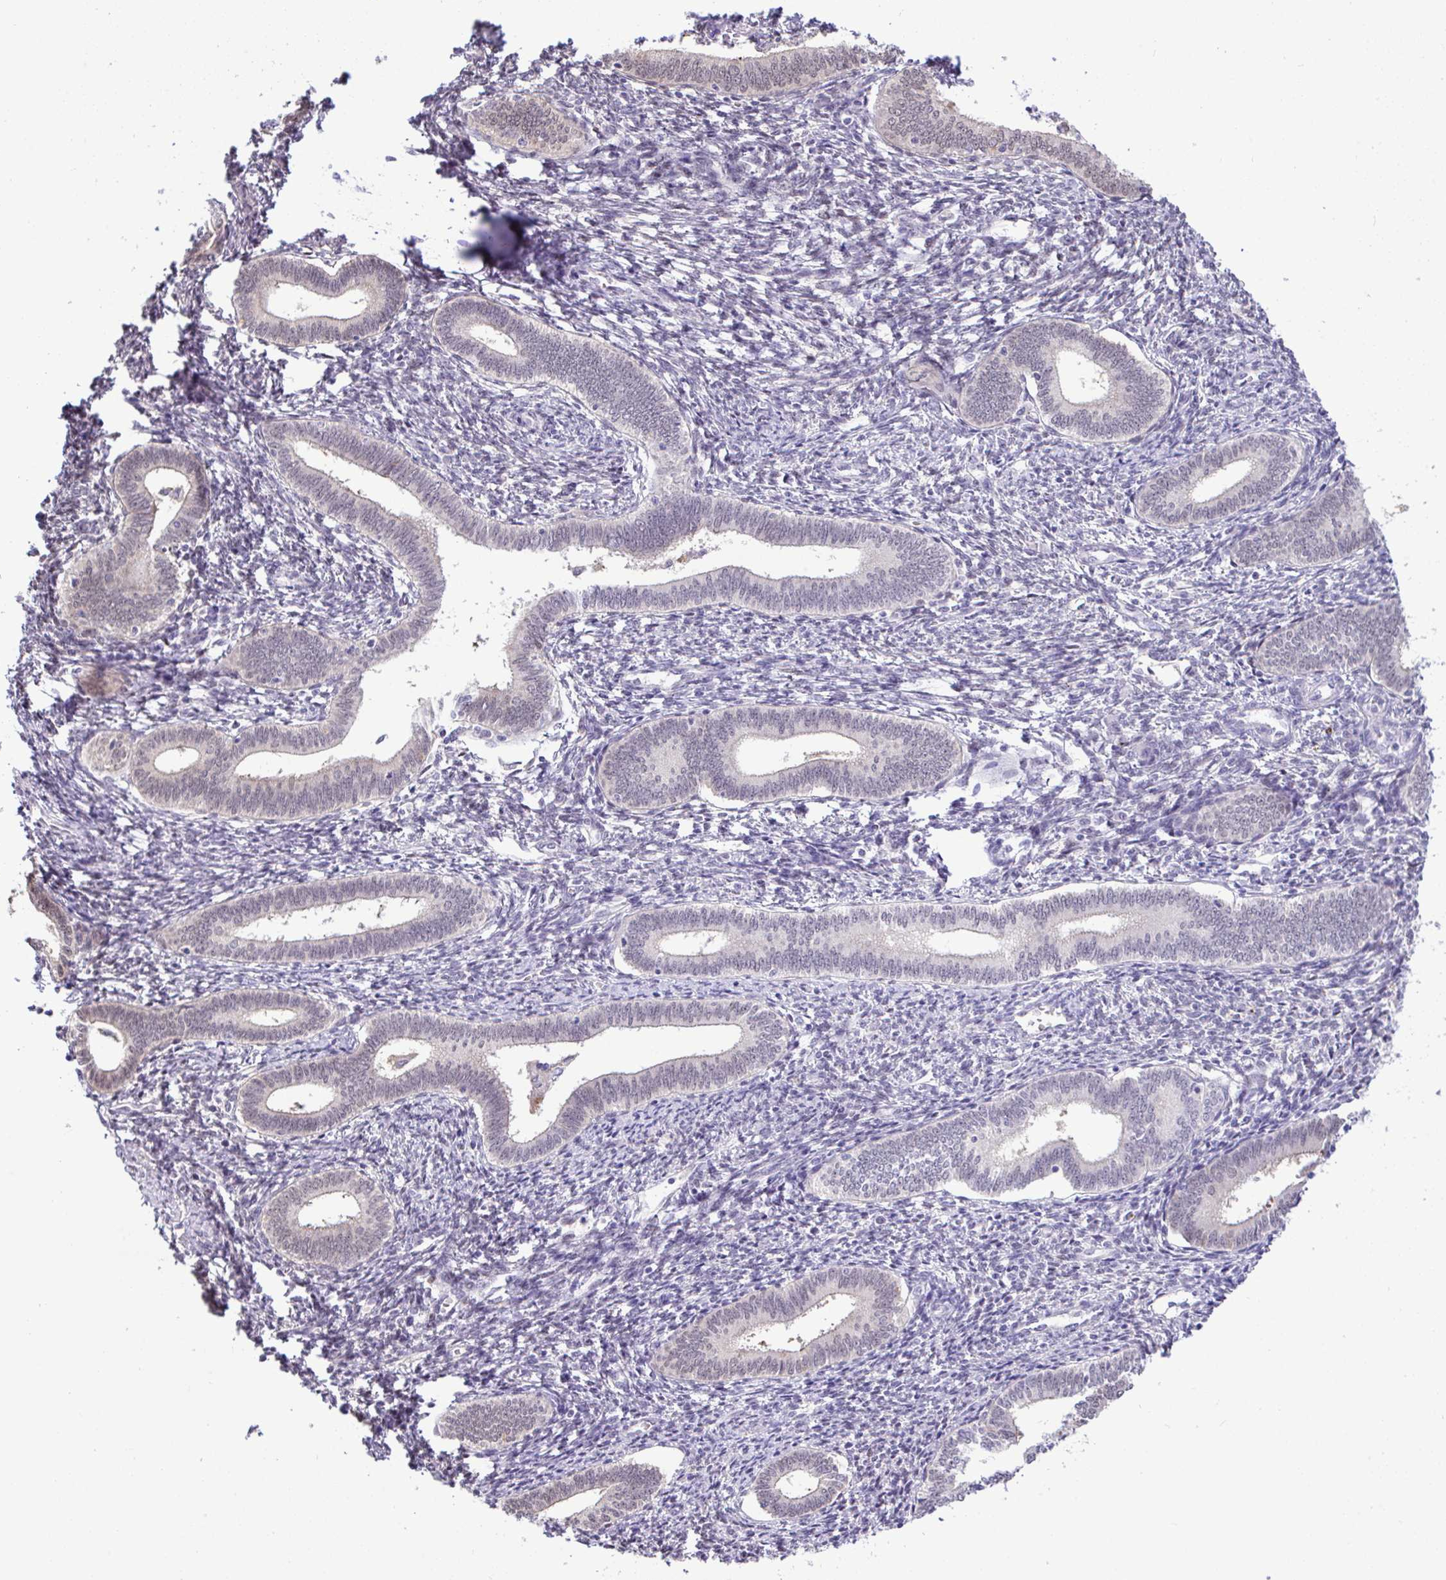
{"staining": {"intensity": "negative", "quantity": "none", "location": "none"}, "tissue": "endometrium", "cell_type": "Cells in endometrial stroma", "image_type": "normal", "snomed": [{"axis": "morphology", "description": "Normal tissue, NOS"}, {"axis": "topography", "description": "Endometrium"}], "caption": "There is no significant staining in cells in endometrial stroma of endometrium. (Stains: DAB IHC with hematoxylin counter stain, Microscopy: brightfield microscopy at high magnification).", "gene": "ZNF485", "patient": {"sex": "female", "age": 41}}